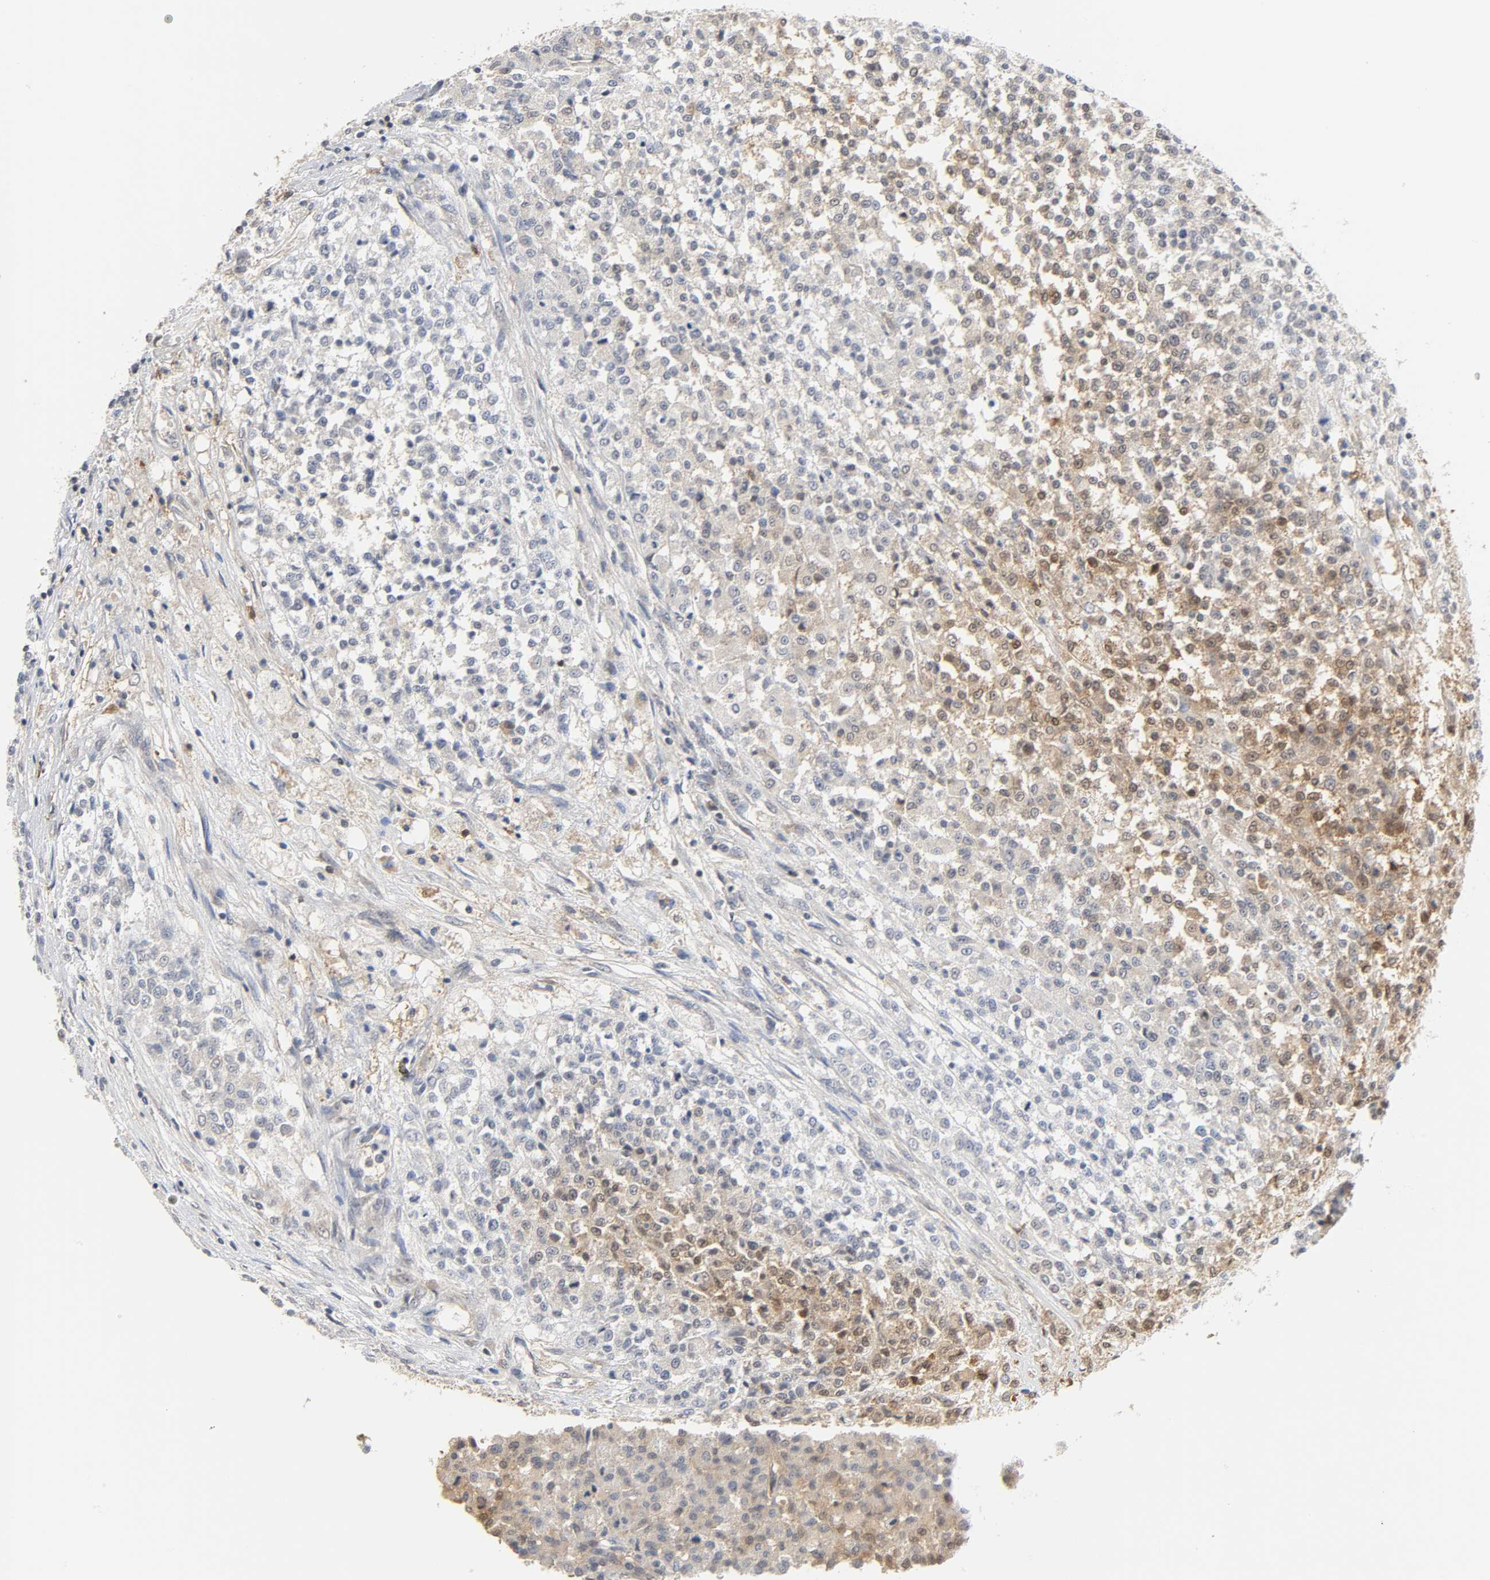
{"staining": {"intensity": "moderate", "quantity": "25%-75%", "location": "cytoplasmic/membranous"}, "tissue": "testis cancer", "cell_type": "Tumor cells", "image_type": "cancer", "snomed": [{"axis": "morphology", "description": "Seminoma, NOS"}, {"axis": "topography", "description": "Testis"}], "caption": "A brown stain labels moderate cytoplasmic/membranous expression of a protein in testis cancer tumor cells.", "gene": "MIF", "patient": {"sex": "male", "age": 59}}